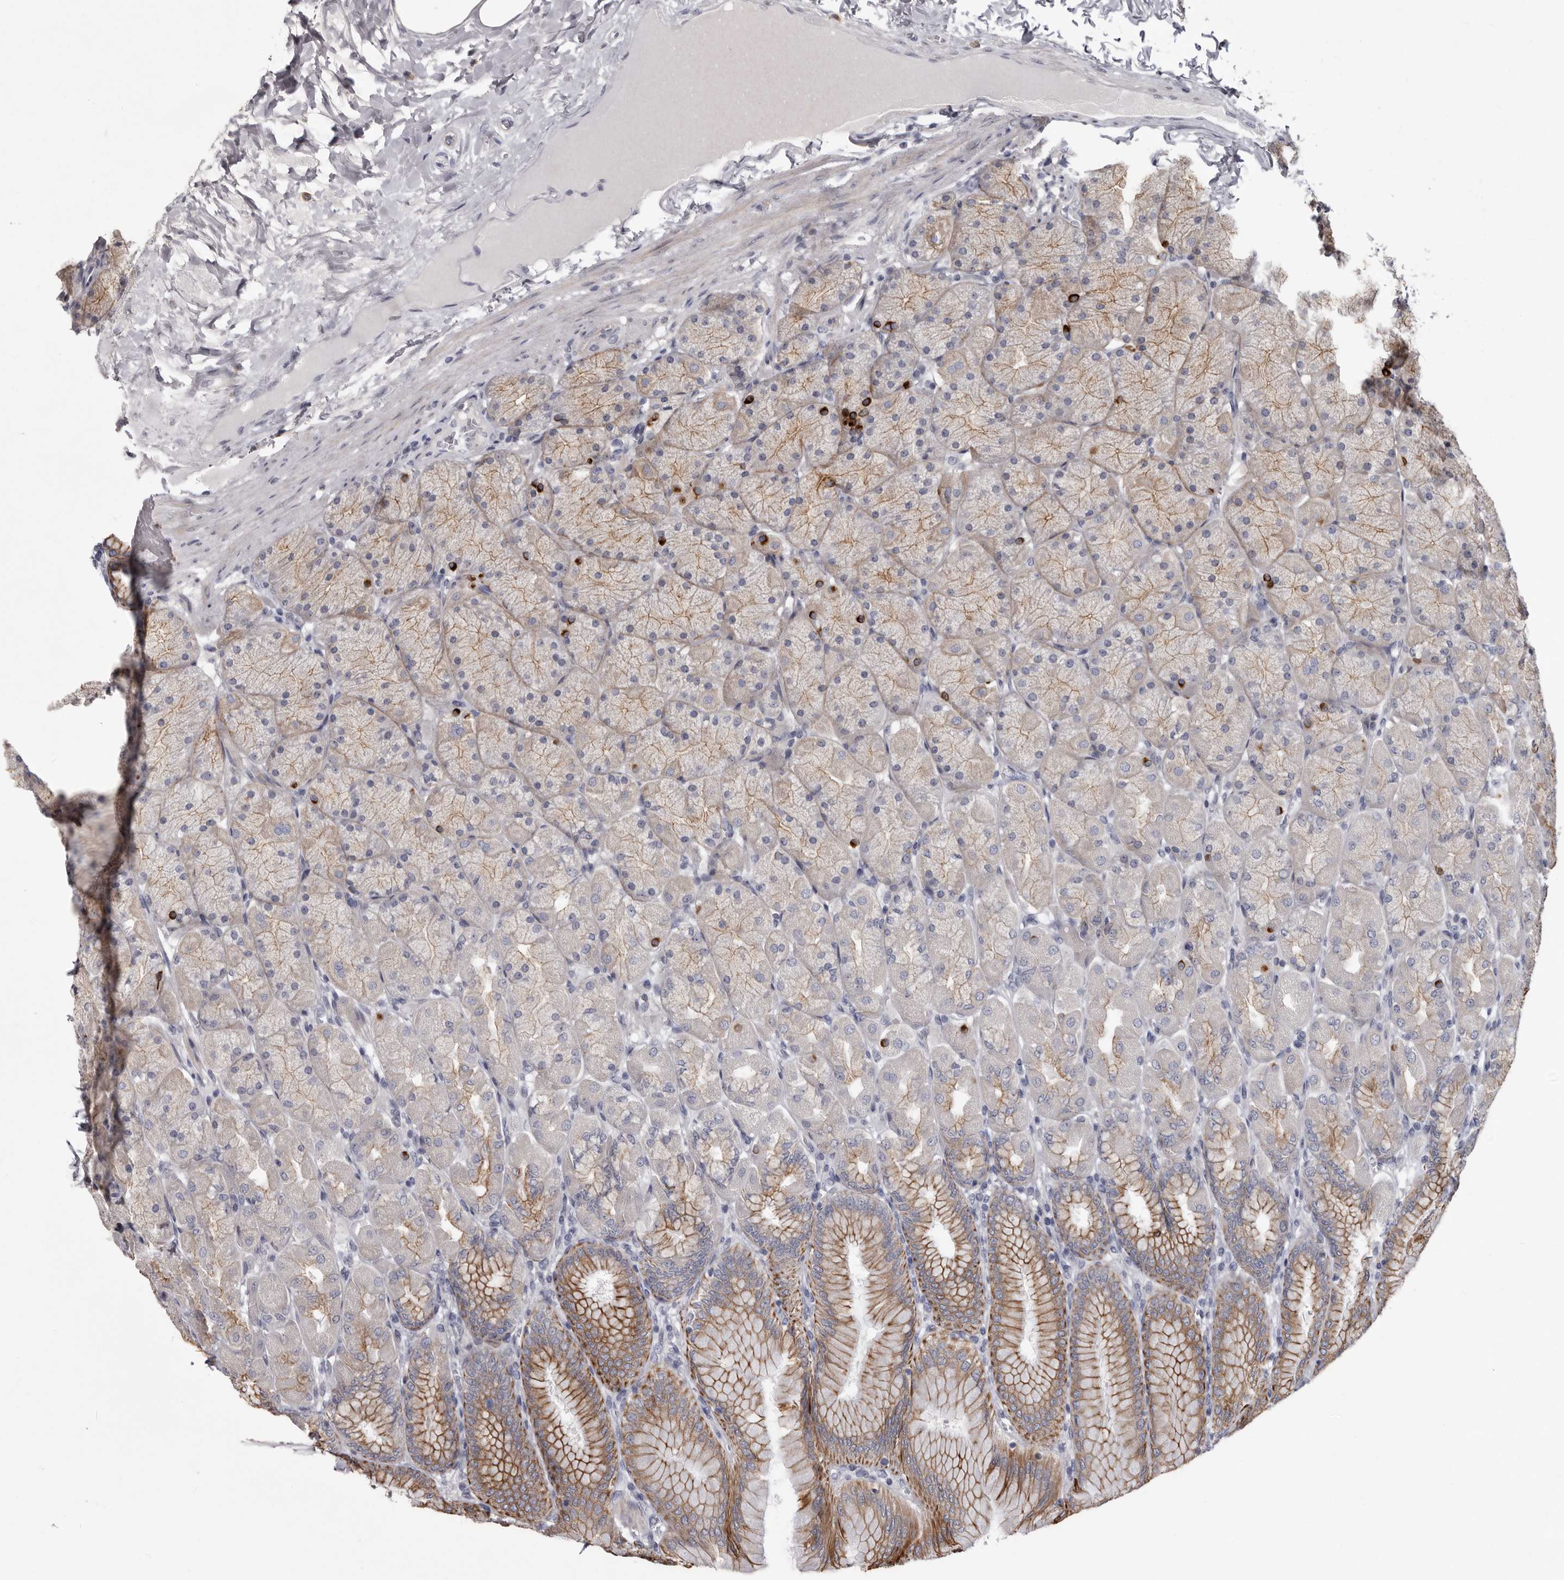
{"staining": {"intensity": "strong", "quantity": "<25%", "location": "cytoplasmic/membranous"}, "tissue": "stomach", "cell_type": "Glandular cells", "image_type": "normal", "snomed": [{"axis": "morphology", "description": "Normal tissue, NOS"}, {"axis": "topography", "description": "Stomach, upper"}], "caption": "A brown stain highlights strong cytoplasmic/membranous expression of a protein in glandular cells of normal human stomach.", "gene": "LPAR6", "patient": {"sex": "female", "age": 56}}